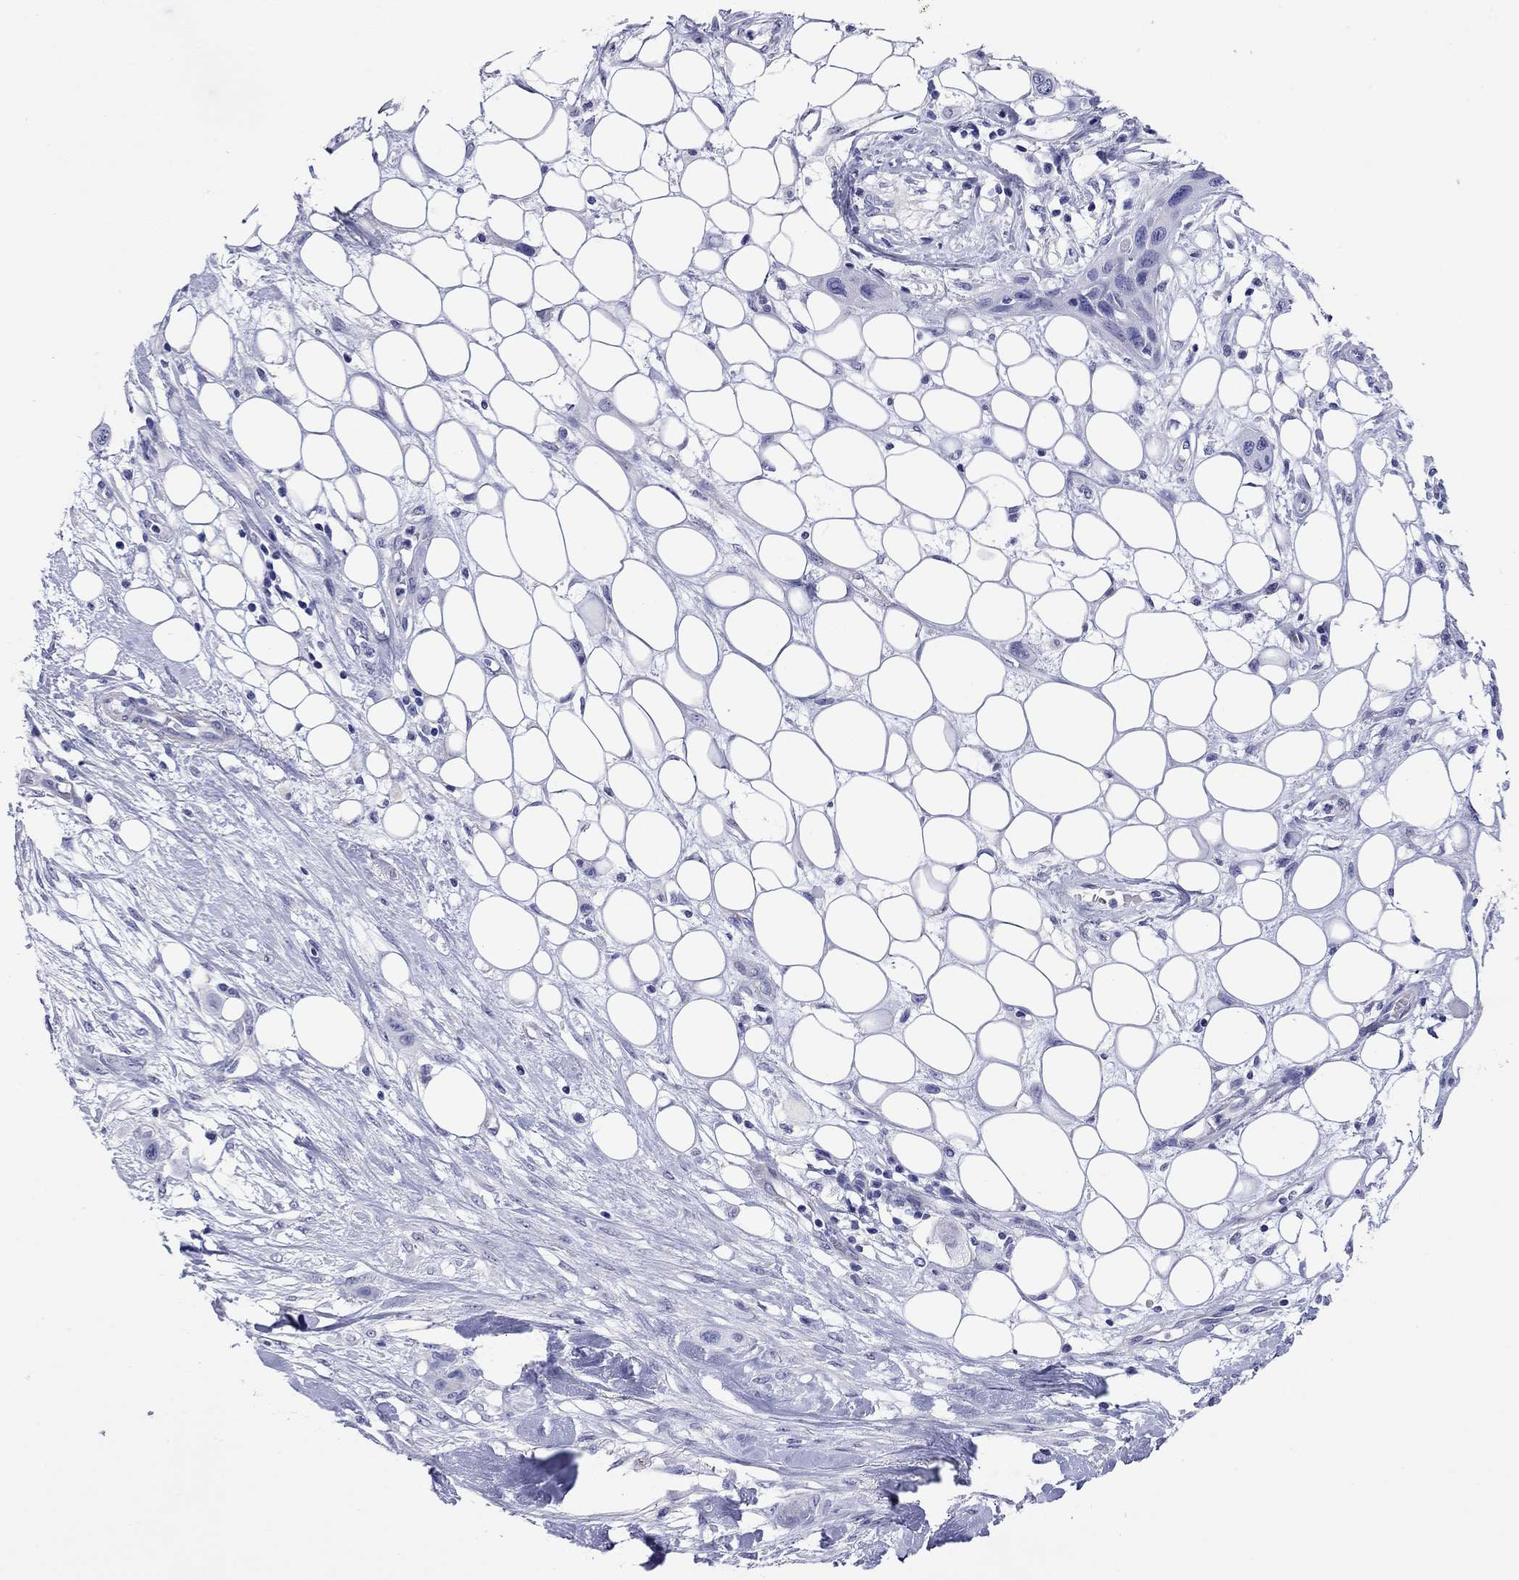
{"staining": {"intensity": "negative", "quantity": "none", "location": "none"}, "tissue": "skin cancer", "cell_type": "Tumor cells", "image_type": "cancer", "snomed": [{"axis": "morphology", "description": "Squamous cell carcinoma, NOS"}, {"axis": "topography", "description": "Skin"}], "caption": "Tumor cells are negative for protein expression in human squamous cell carcinoma (skin).", "gene": "KIAA2012", "patient": {"sex": "male", "age": 79}}